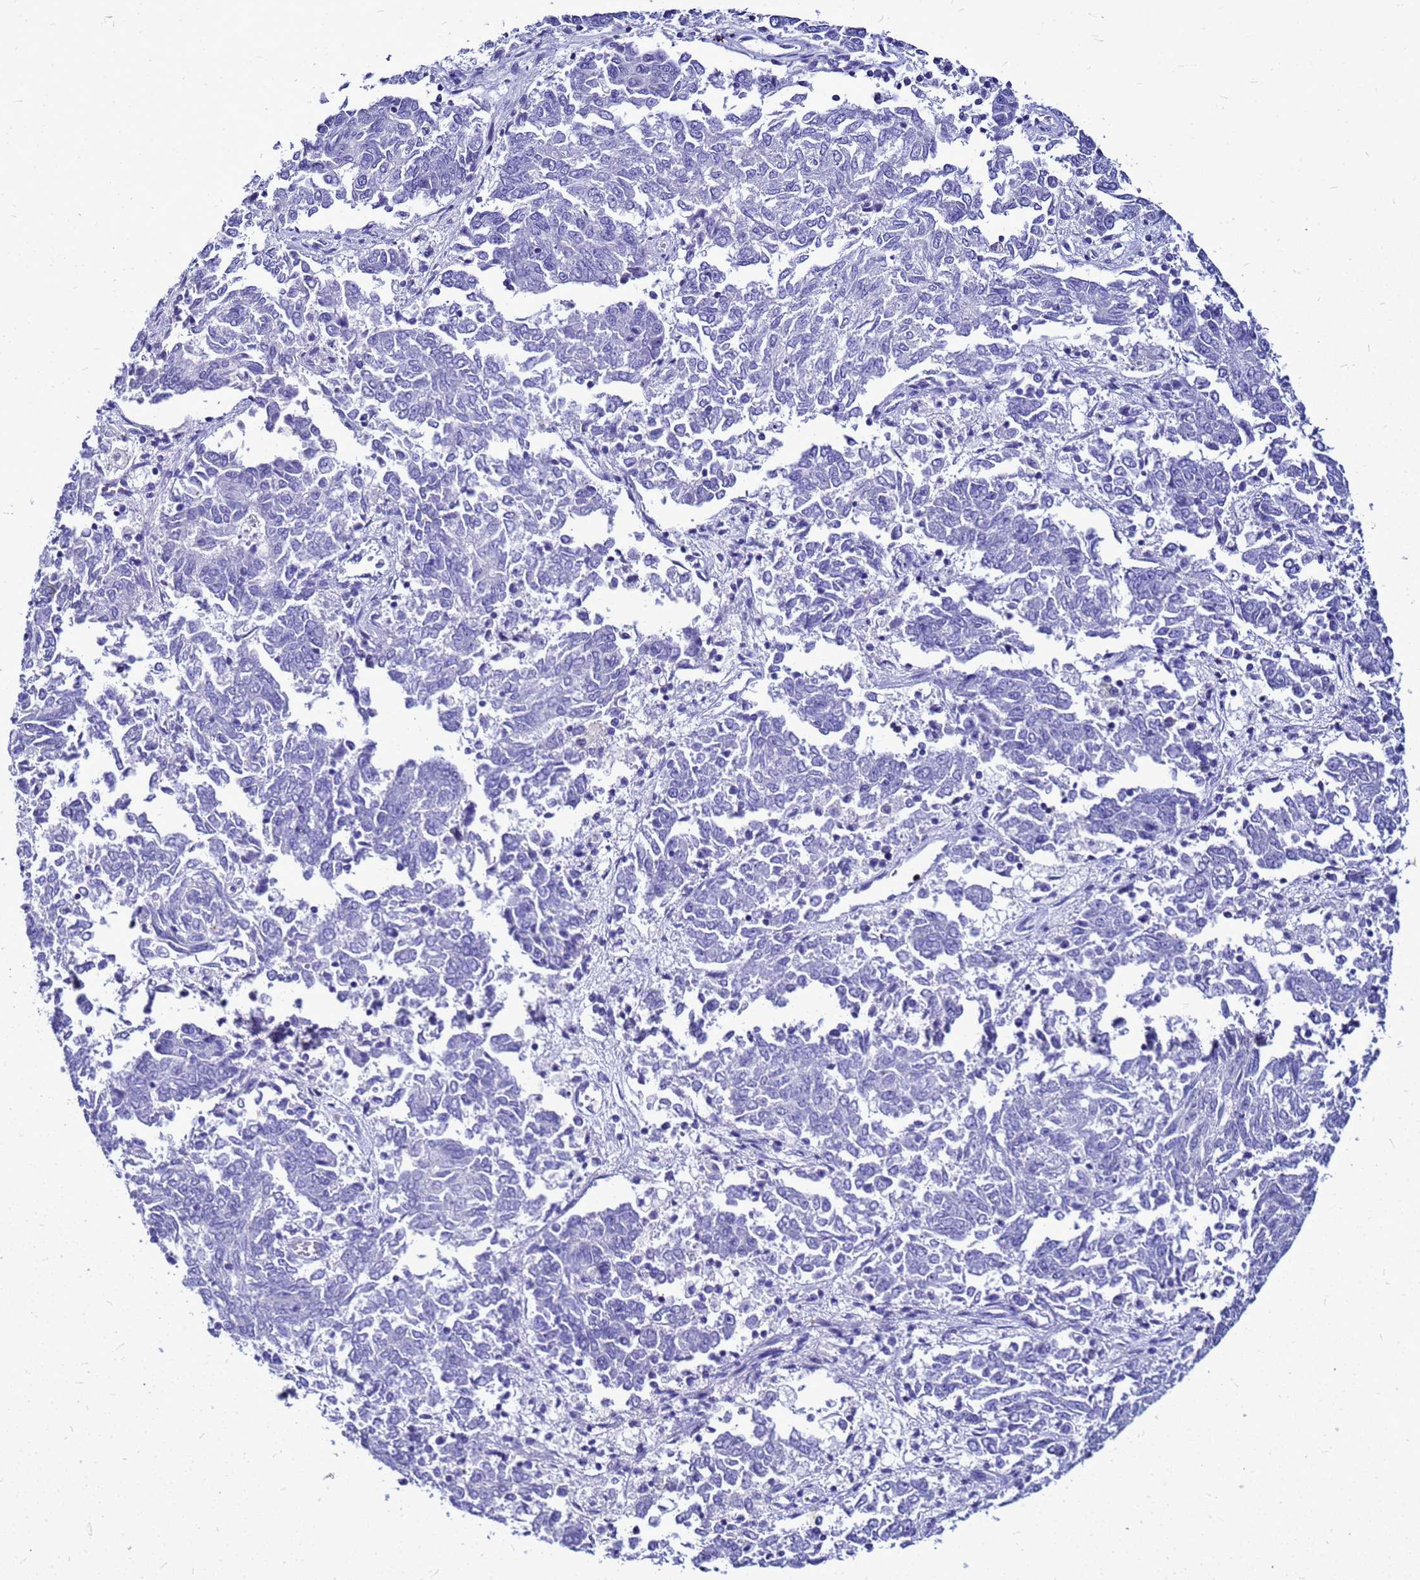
{"staining": {"intensity": "negative", "quantity": "none", "location": "none"}, "tissue": "endometrial cancer", "cell_type": "Tumor cells", "image_type": "cancer", "snomed": [{"axis": "morphology", "description": "Adenocarcinoma, NOS"}, {"axis": "topography", "description": "Endometrium"}], "caption": "A histopathology image of endometrial cancer (adenocarcinoma) stained for a protein reveals no brown staining in tumor cells.", "gene": "CSTA", "patient": {"sex": "female", "age": 80}}